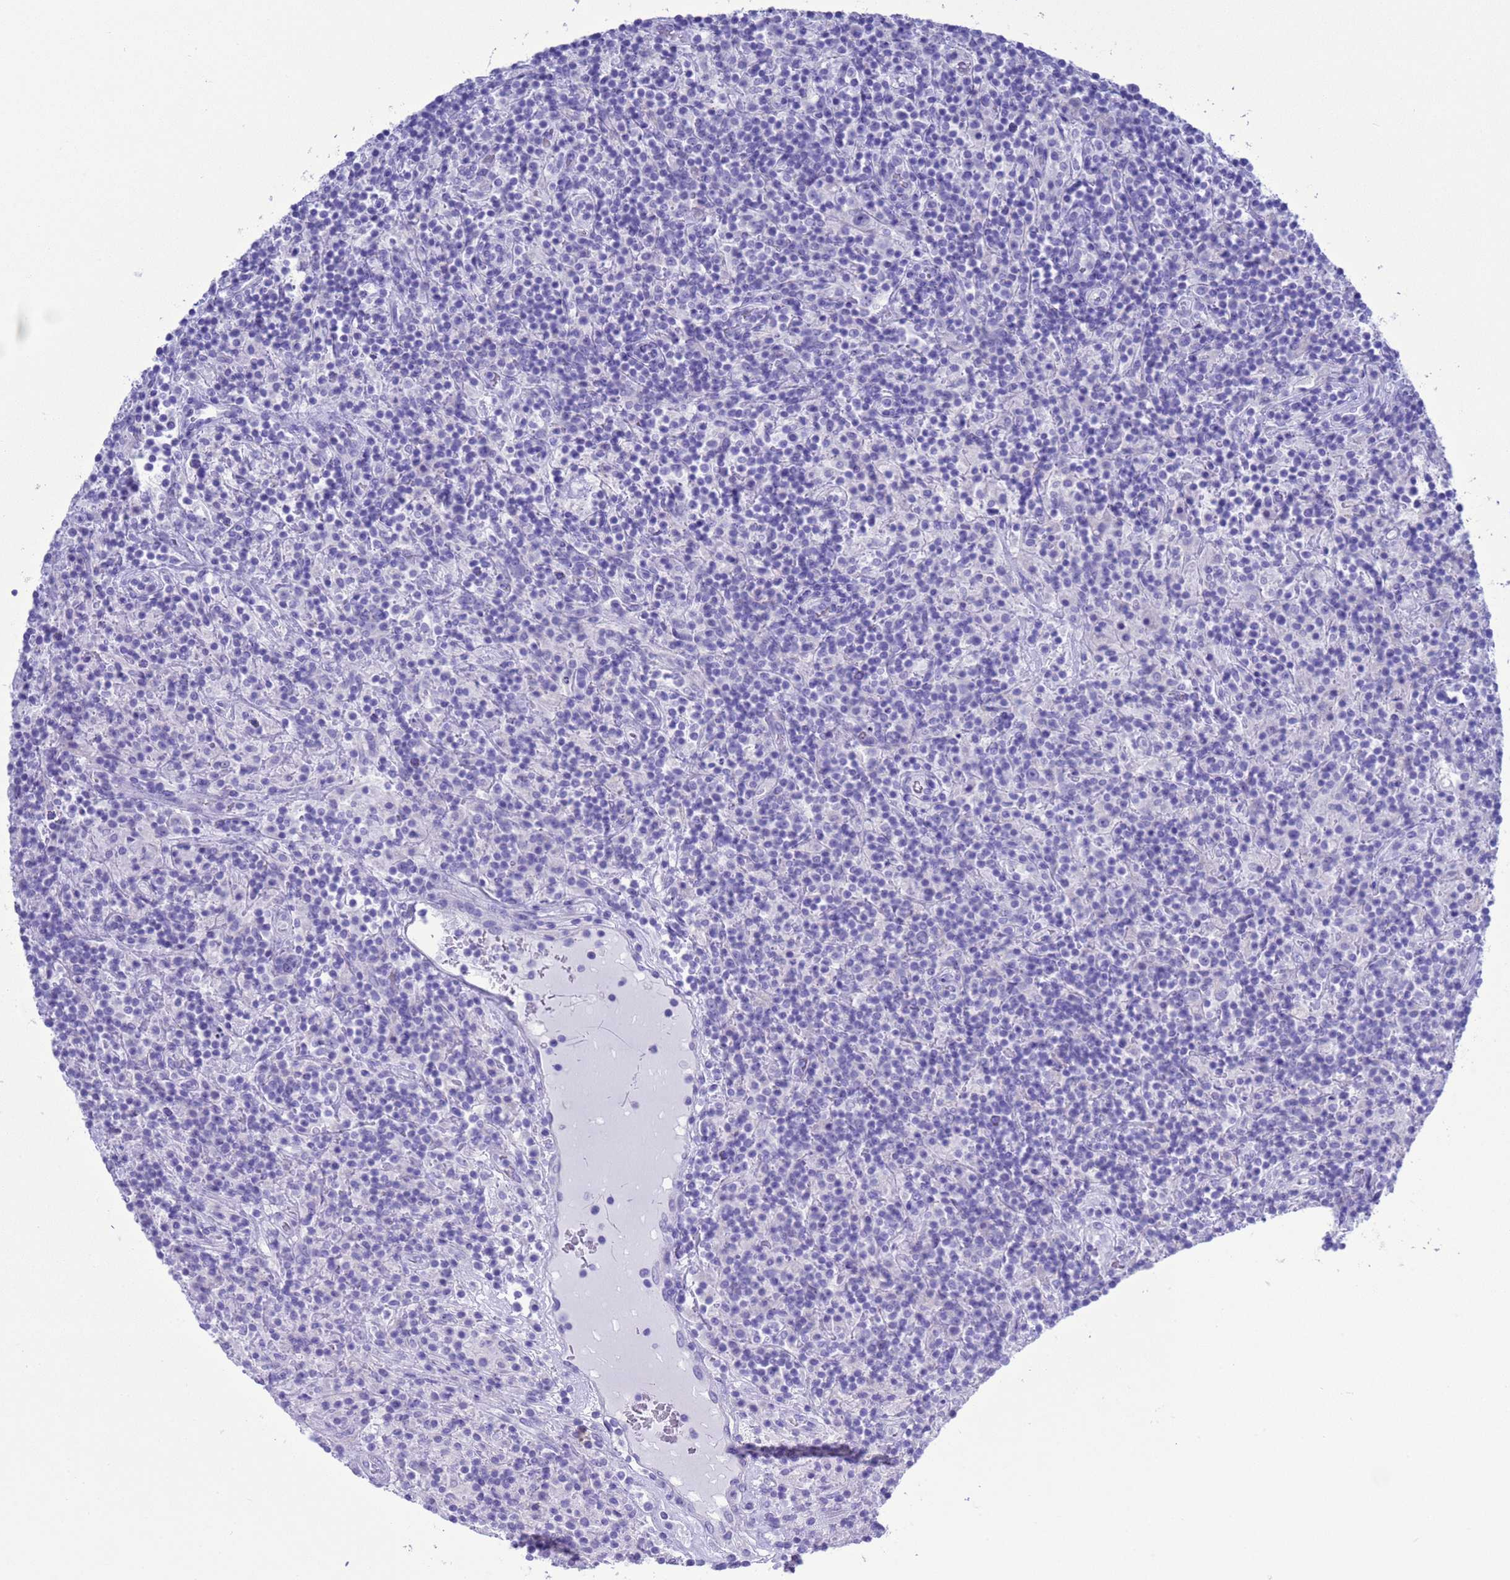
{"staining": {"intensity": "negative", "quantity": "none", "location": "none"}, "tissue": "lymphoma", "cell_type": "Tumor cells", "image_type": "cancer", "snomed": [{"axis": "morphology", "description": "Hodgkin's disease, NOS"}, {"axis": "topography", "description": "Lymph node"}], "caption": "Immunohistochemistry (IHC) of human Hodgkin's disease displays no positivity in tumor cells.", "gene": "GSTM1", "patient": {"sex": "male", "age": 70}}